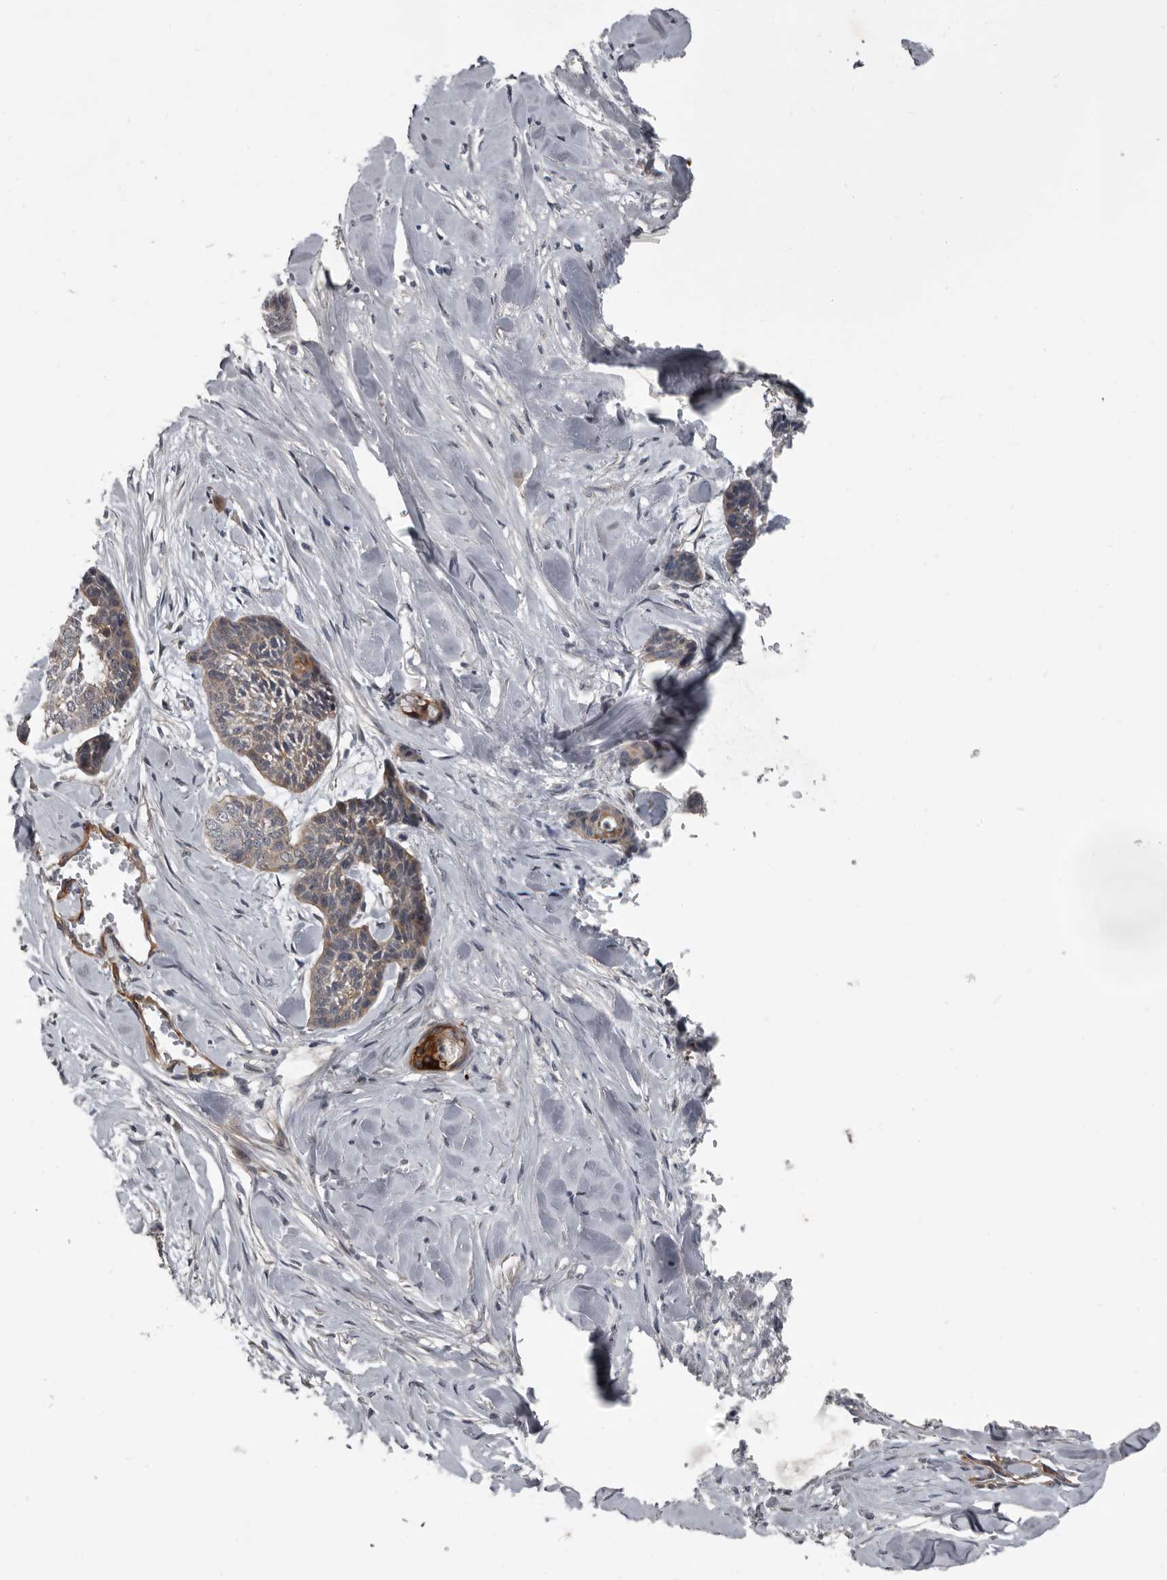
{"staining": {"intensity": "weak", "quantity": ">75%", "location": "cytoplasmic/membranous"}, "tissue": "skin cancer", "cell_type": "Tumor cells", "image_type": "cancer", "snomed": [{"axis": "morphology", "description": "Basal cell carcinoma"}, {"axis": "topography", "description": "Skin"}], "caption": "Skin cancer (basal cell carcinoma) stained with DAB (3,3'-diaminobenzidine) immunohistochemistry (IHC) demonstrates low levels of weak cytoplasmic/membranous expression in approximately >75% of tumor cells. The staining is performed using DAB brown chromogen to label protein expression. The nuclei are counter-stained blue using hematoxylin.", "gene": "C1orf216", "patient": {"sex": "female", "age": 64}}